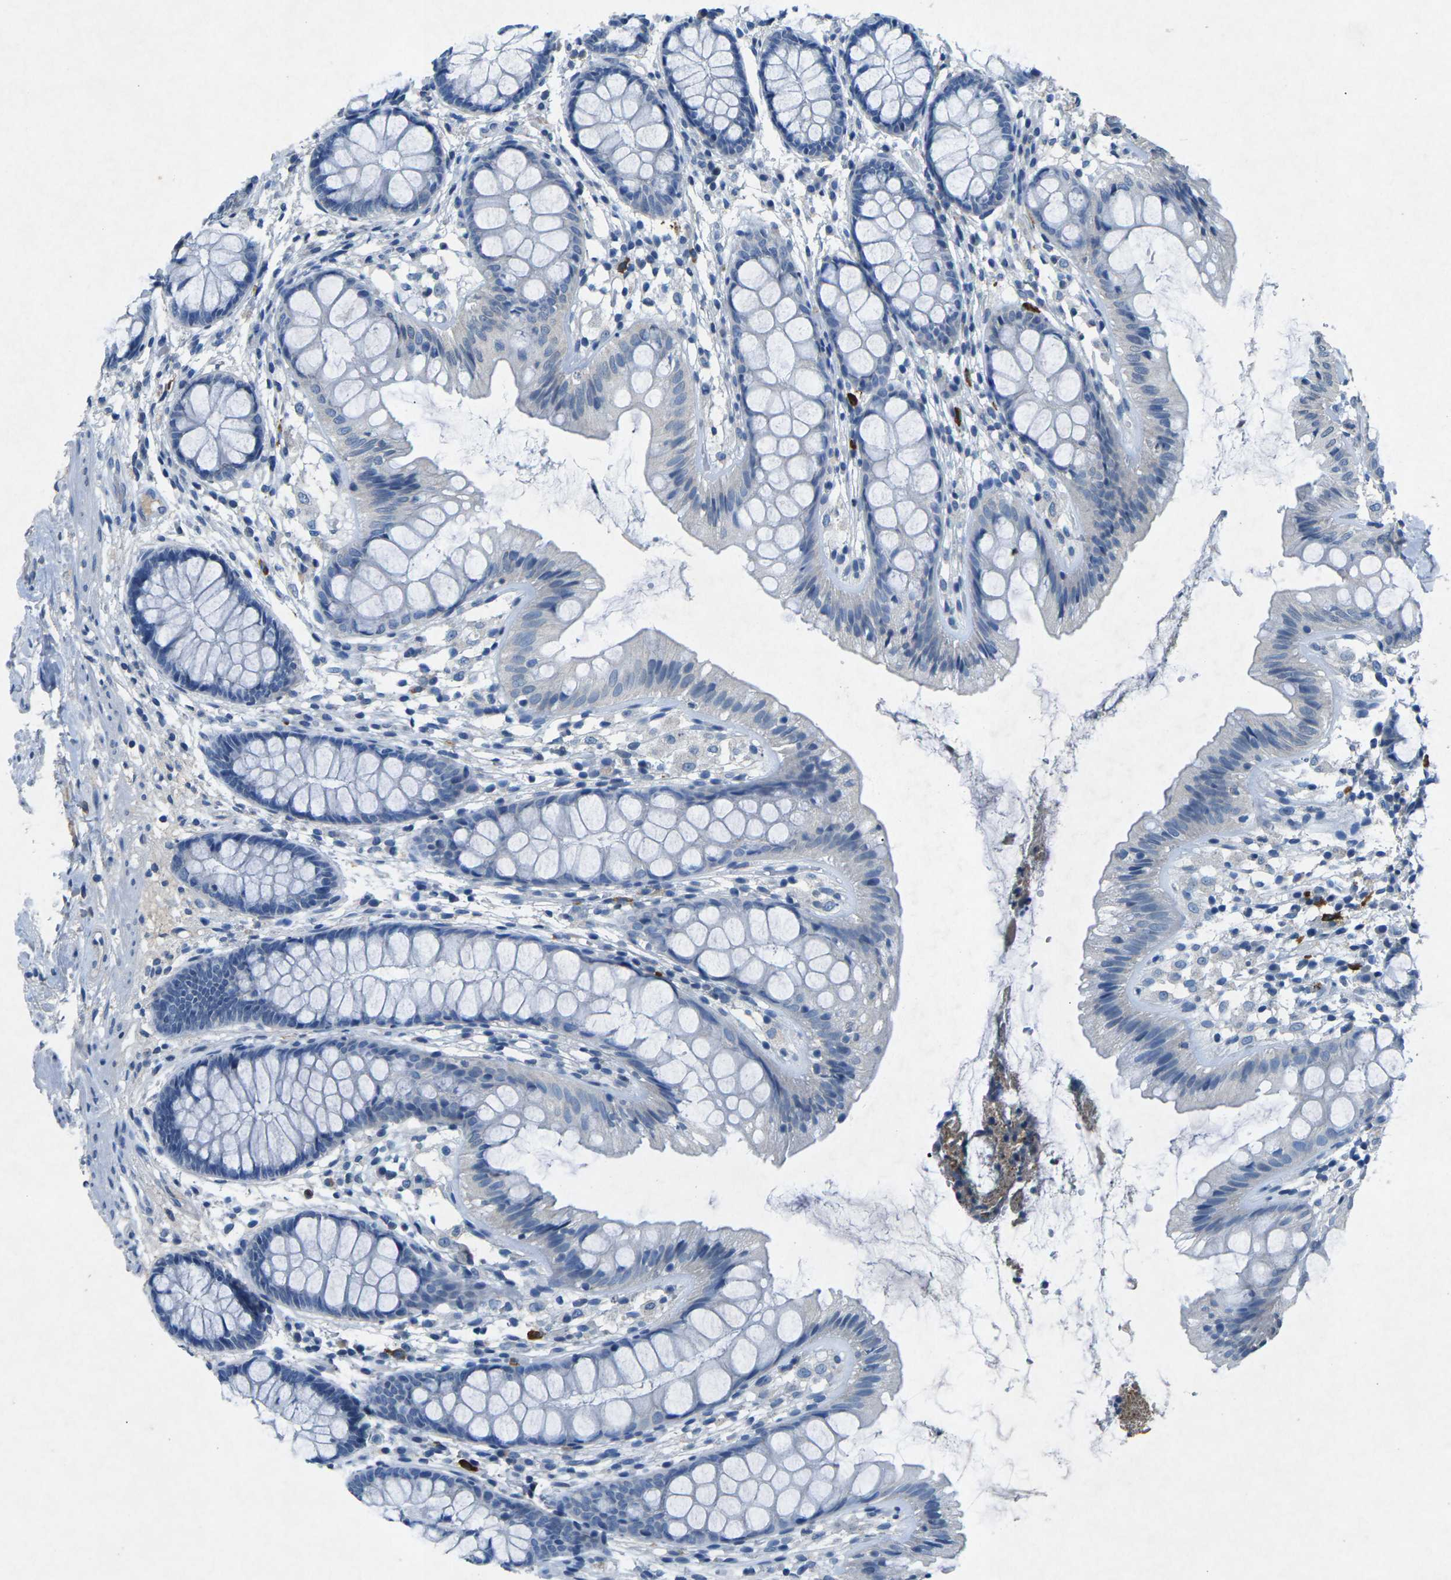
{"staining": {"intensity": "negative", "quantity": "none", "location": "none"}, "tissue": "colon", "cell_type": "Endothelial cells", "image_type": "normal", "snomed": [{"axis": "morphology", "description": "Normal tissue, NOS"}, {"axis": "topography", "description": "Colon"}], "caption": "Immunohistochemistry (IHC) micrograph of benign colon: colon stained with DAB (3,3'-diaminobenzidine) demonstrates no significant protein positivity in endothelial cells.", "gene": "PLG", "patient": {"sex": "female", "age": 56}}